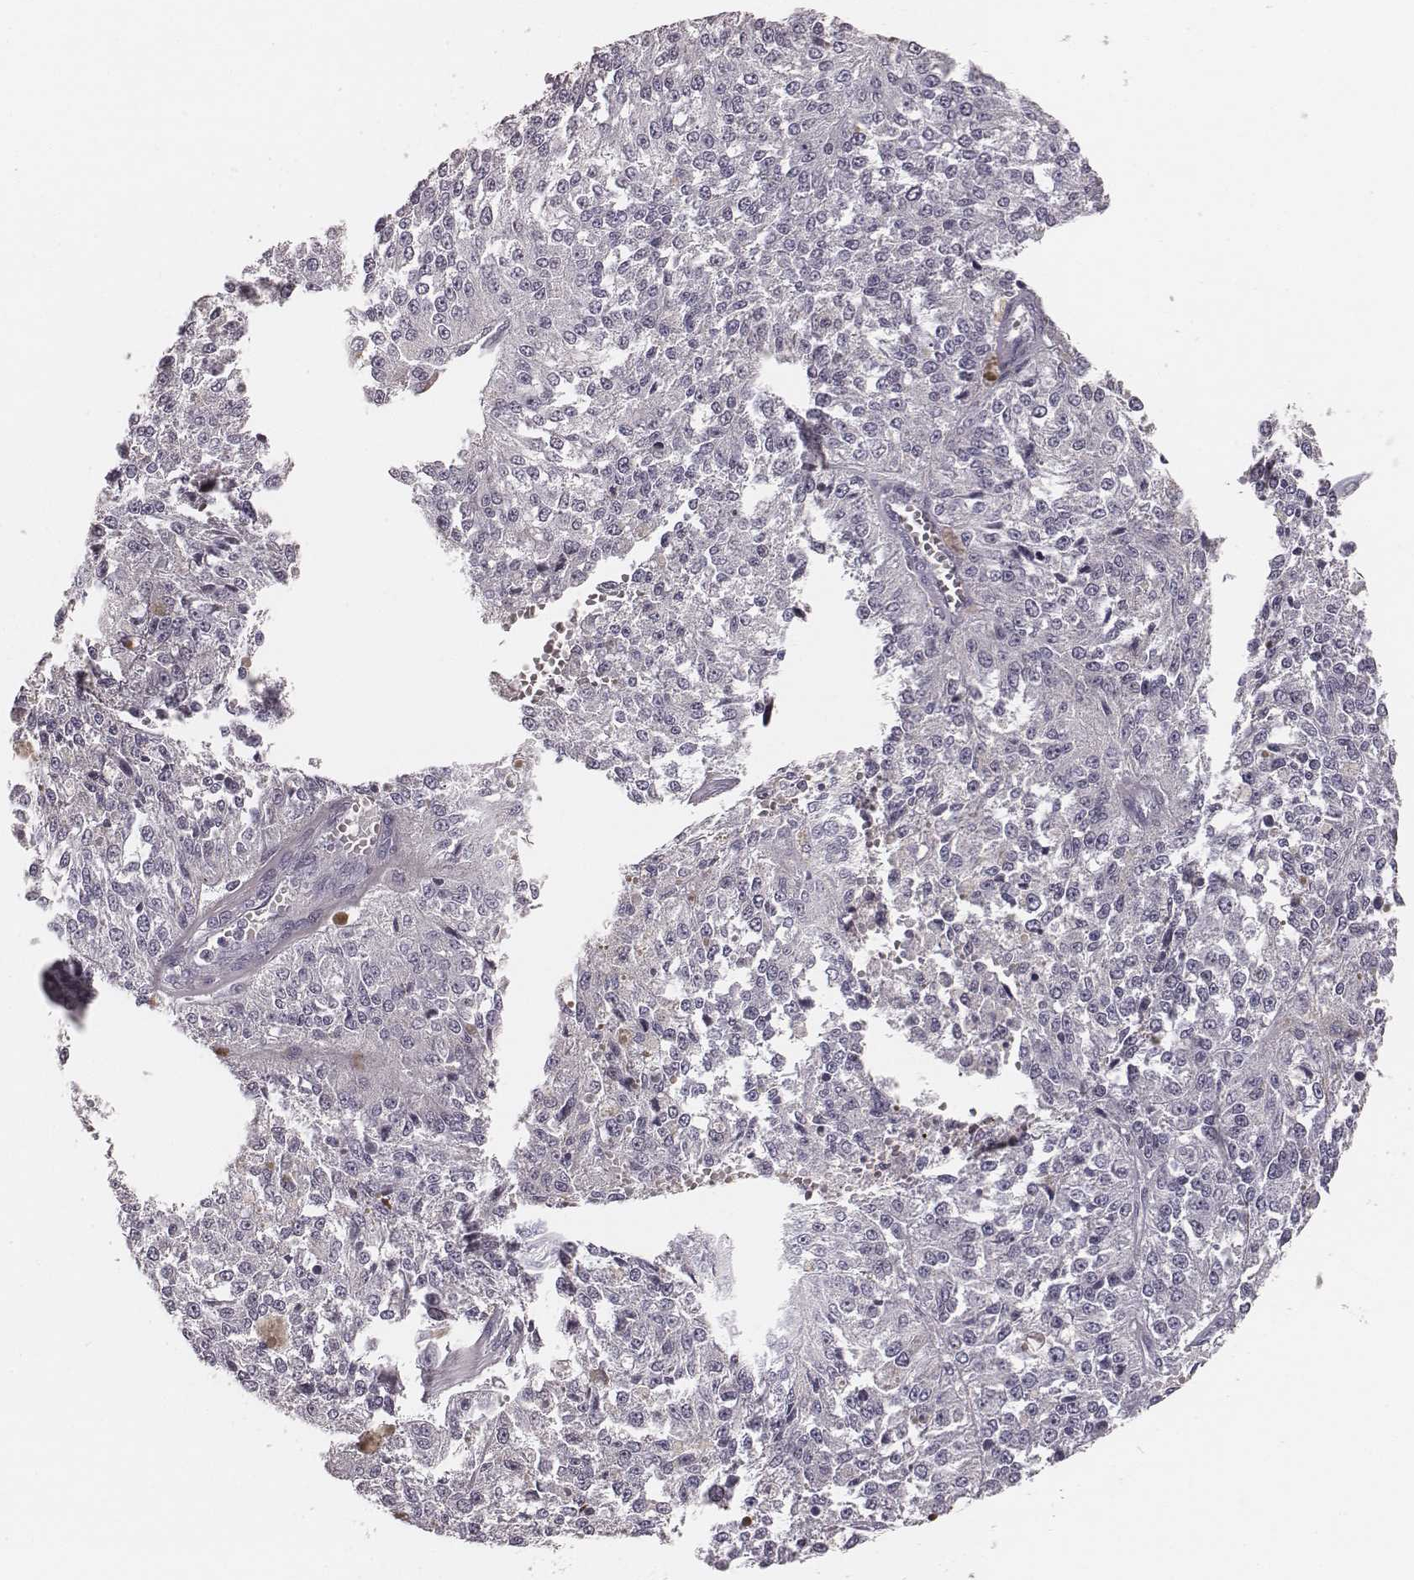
{"staining": {"intensity": "negative", "quantity": "none", "location": "none"}, "tissue": "melanoma", "cell_type": "Tumor cells", "image_type": "cancer", "snomed": [{"axis": "morphology", "description": "Malignant melanoma, Metastatic site"}, {"axis": "topography", "description": "Lymph node"}], "caption": "Immunohistochemical staining of malignant melanoma (metastatic site) displays no significant expression in tumor cells.", "gene": "CSHL1", "patient": {"sex": "female", "age": 64}}